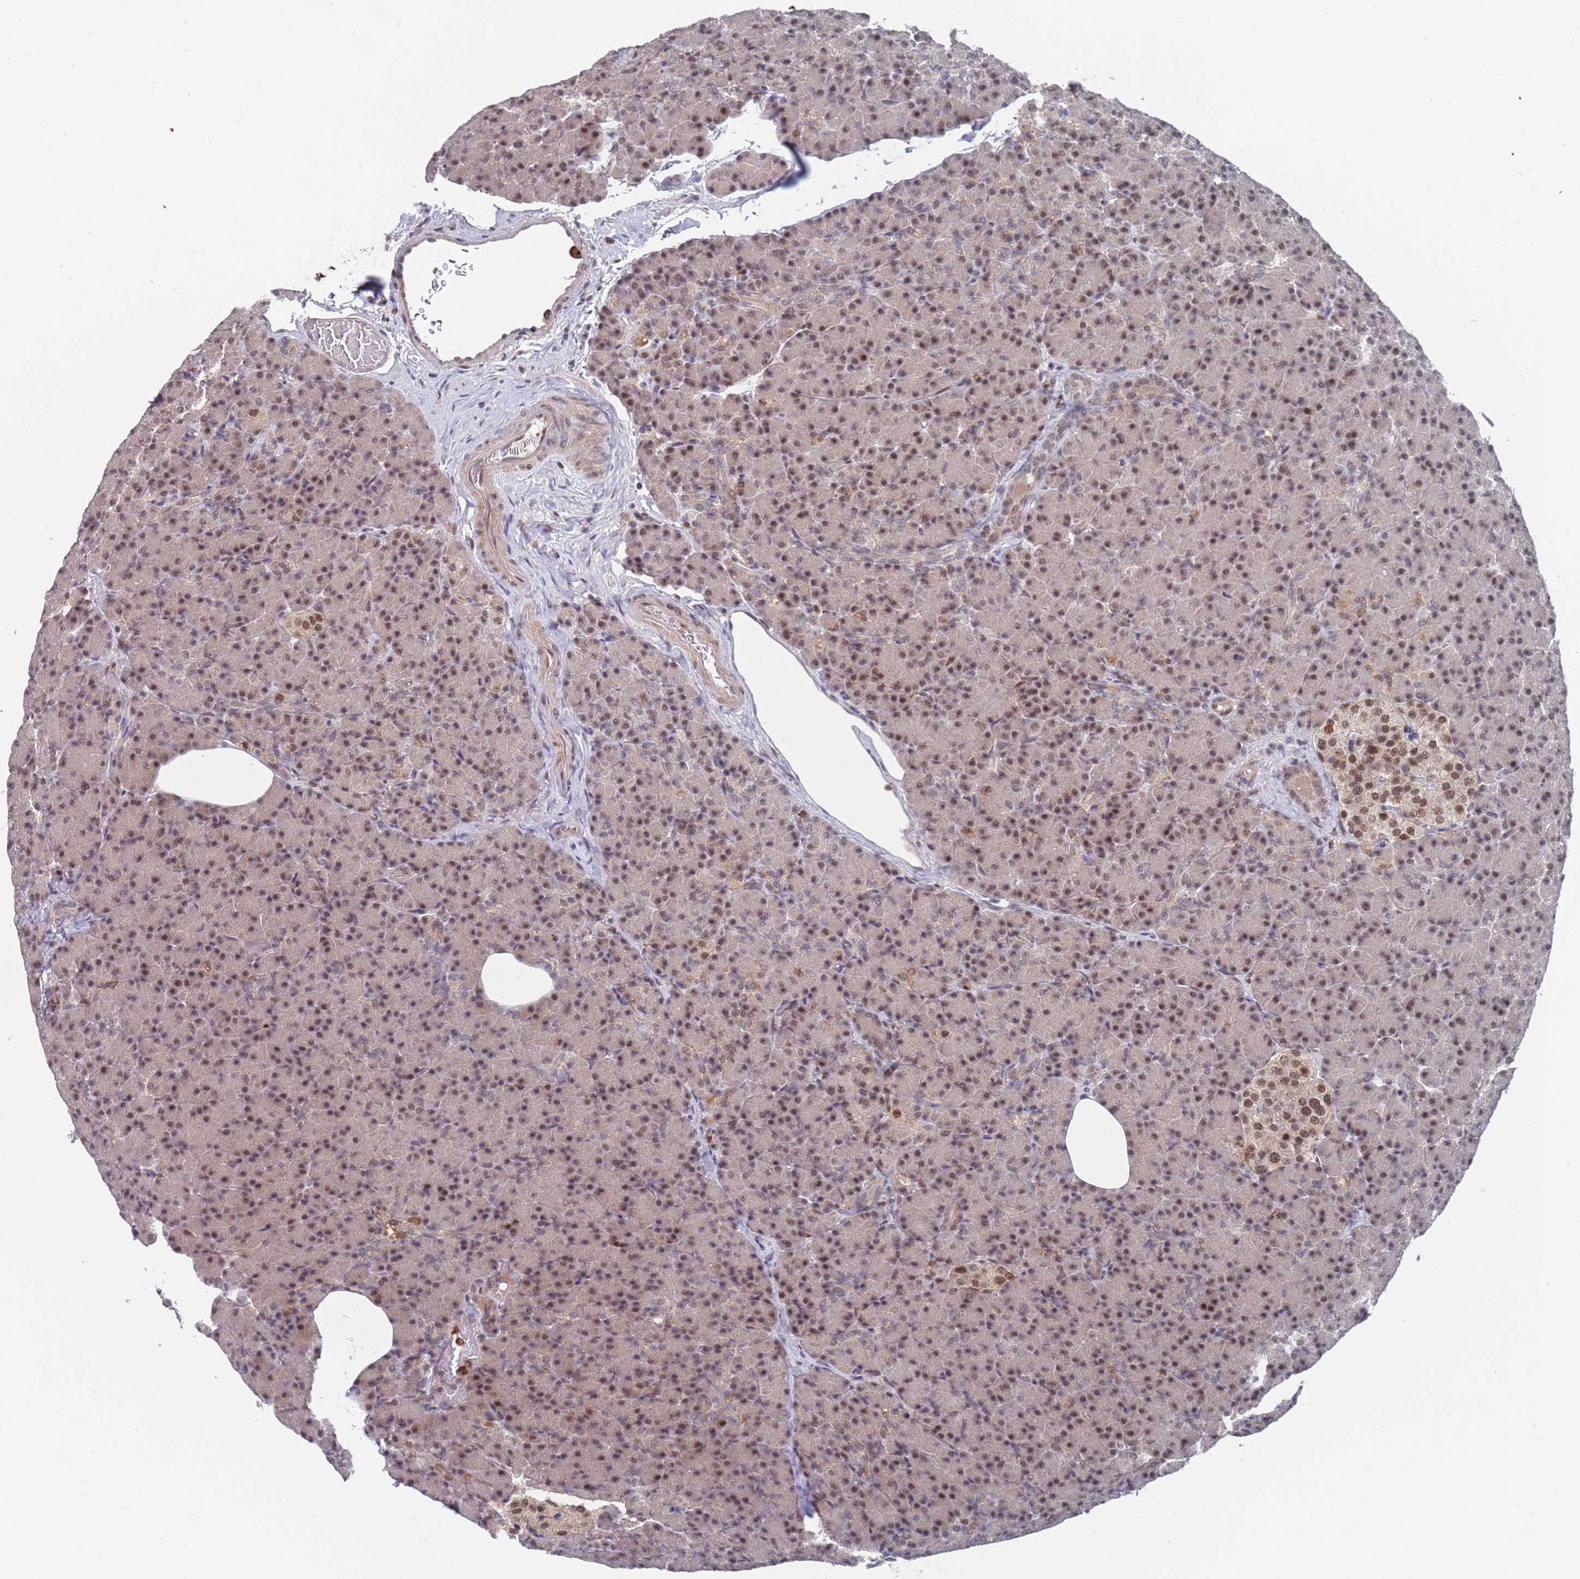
{"staining": {"intensity": "moderate", "quantity": ">75%", "location": "nuclear"}, "tissue": "pancreas", "cell_type": "Exocrine glandular cells", "image_type": "normal", "snomed": [{"axis": "morphology", "description": "Normal tissue, NOS"}, {"axis": "topography", "description": "Pancreas"}], "caption": "Immunohistochemical staining of normal pancreas exhibits >75% levels of moderate nuclear protein positivity in about >75% of exocrine glandular cells. (Brightfield microscopy of DAB IHC at high magnification).", "gene": "RPP25", "patient": {"sex": "female", "age": 43}}